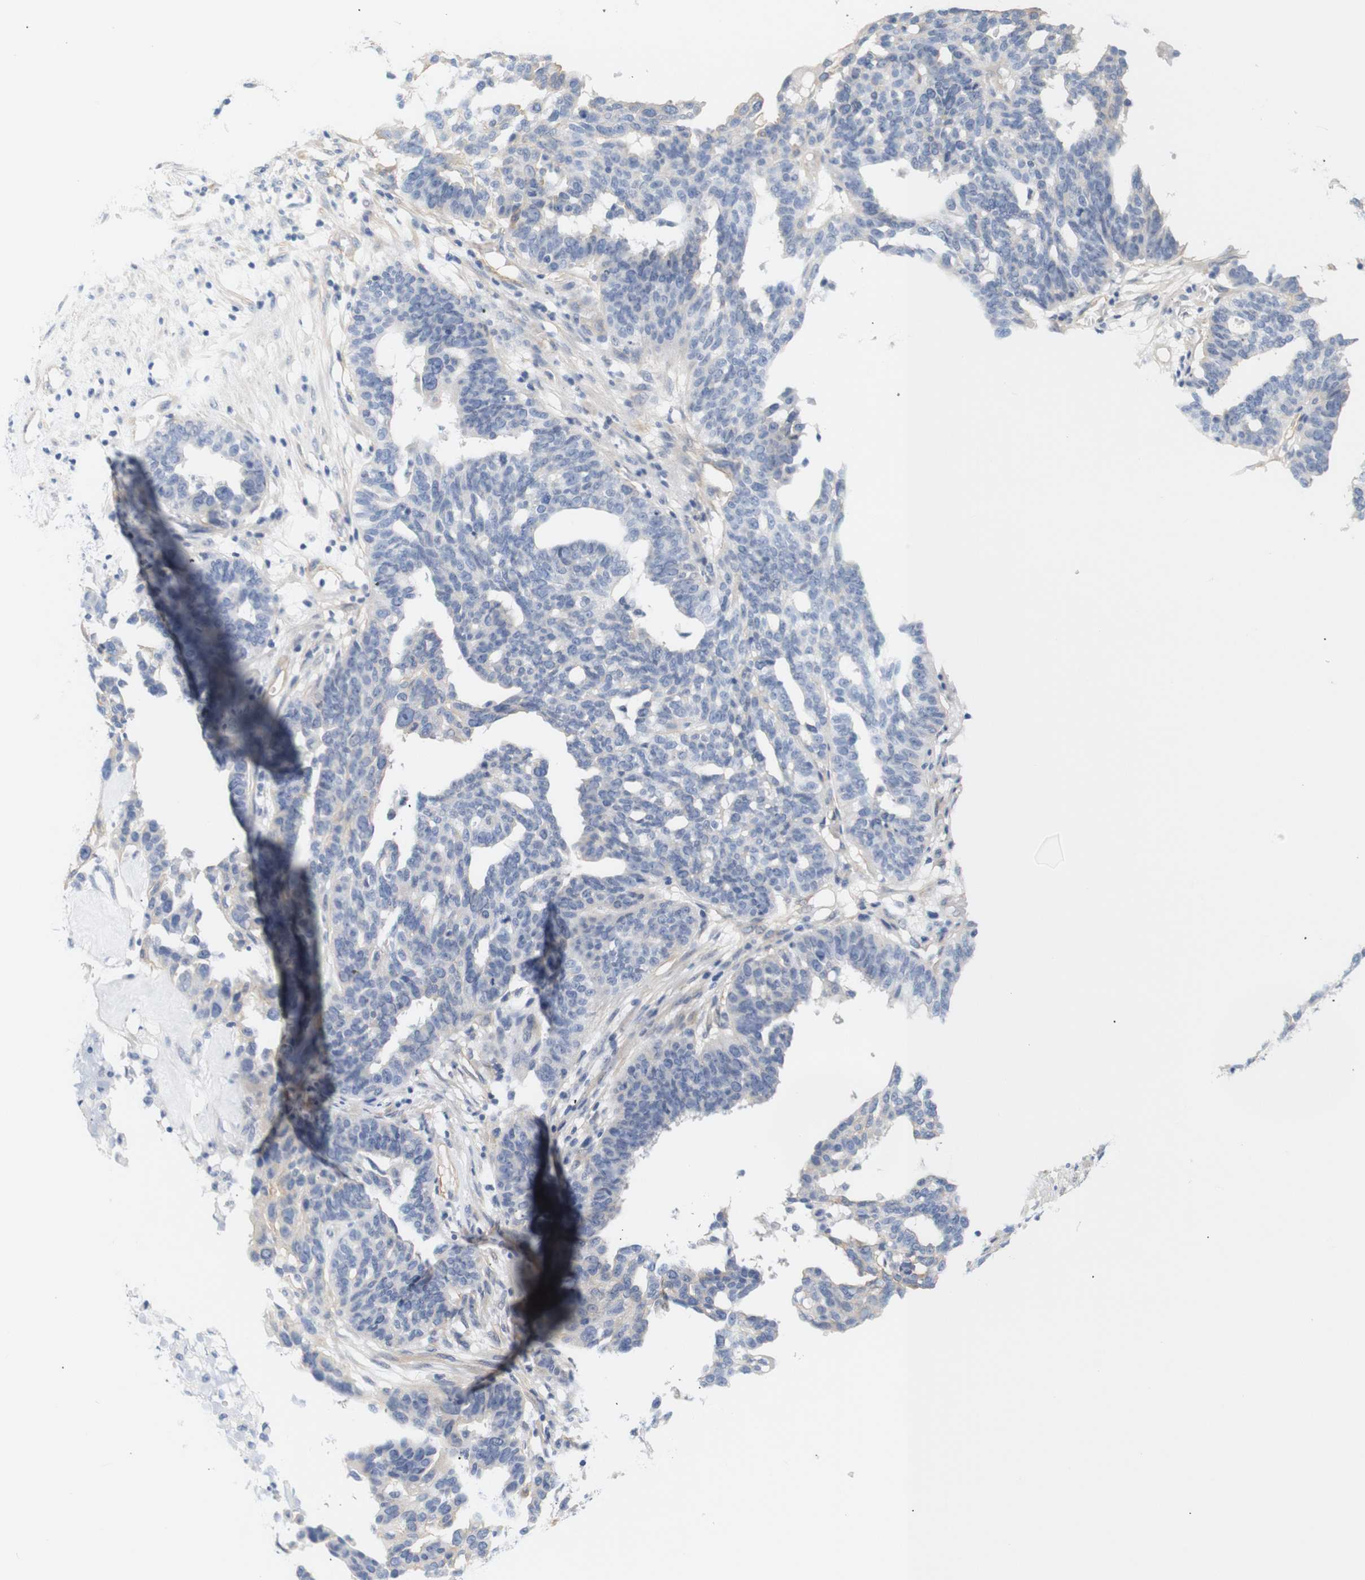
{"staining": {"intensity": "negative", "quantity": "none", "location": "none"}, "tissue": "ovarian cancer", "cell_type": "Tumor cells", "image_type": "cancer", "snomed": [{"axis": "morphology", "description": "Cystadenocarcinoma, serous, NOS"}, {"axis": "topography", "description": "Ovary"}], "caption": "Tumor cells show no significant staining in ovarian cancer (serous cystadenocarcinoma).", "gene": "STMN3", "patient": {"sex": "female", "age": 59}}